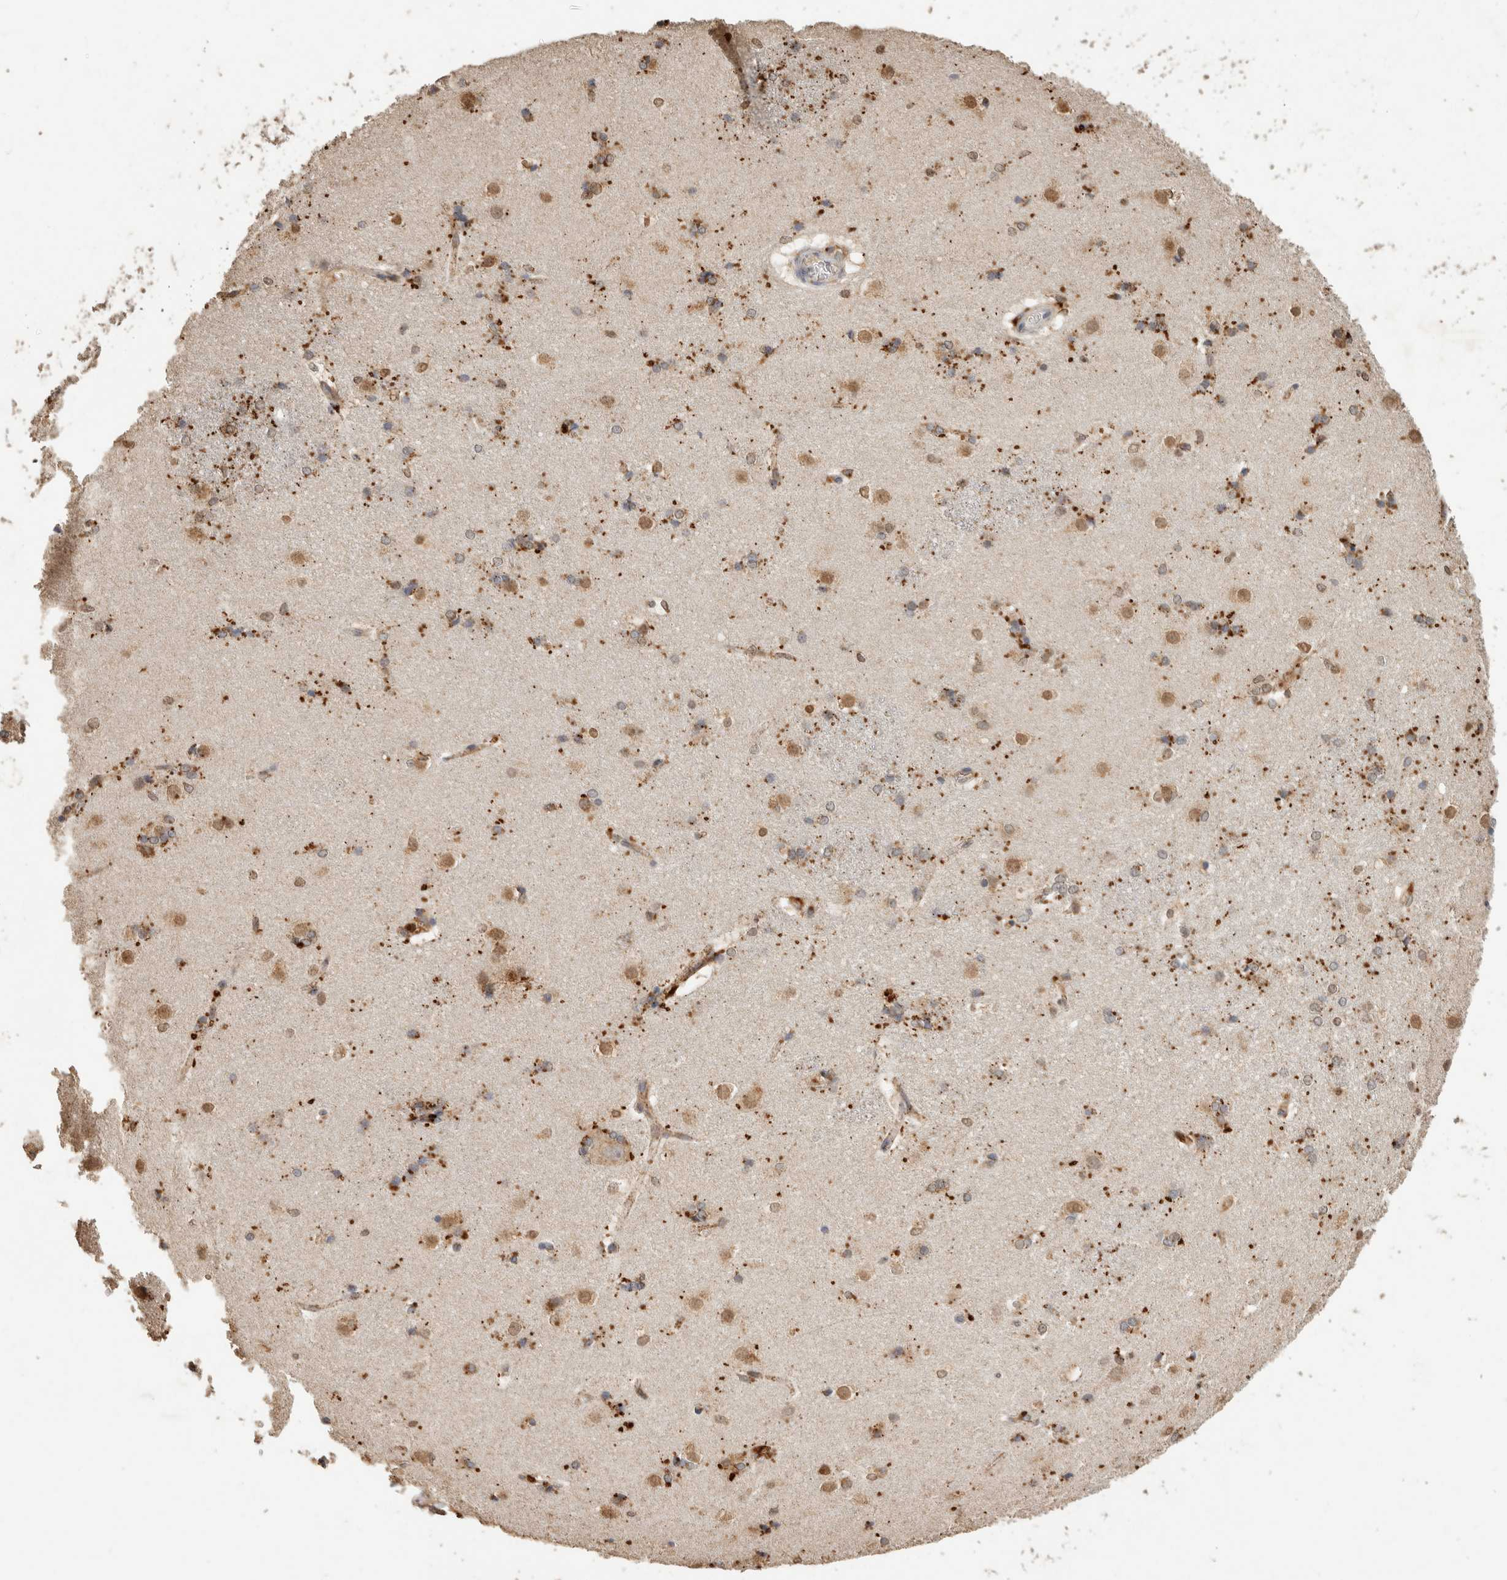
{"staining": {"intensity": "moderate", "quantity": "25%-75%", "location": "cytoplasmic/membranous"}, "tissue": "caudate", "cell_type": "Glial cells", "image_type": "normal", "snomed": [{"axis": "morphology", "description": "Normal tissue, NOS"}, {"axis": "topography", "description": "Lateral ventricle wall"}], "caption": "IHC staining of benign caudate, which demonstrates medium levels of moderate cytoplasmic/membranous staining in about 25%-75% of glial cells indicating moderate cytoplasmic/membranous protein staining. The staining was performed using DAB (brown) for protein detection and nuclei were counterstained in hematoxylin (blue).", "gene": "ARSA", "patient": {"sex": "female", "age": 19}}